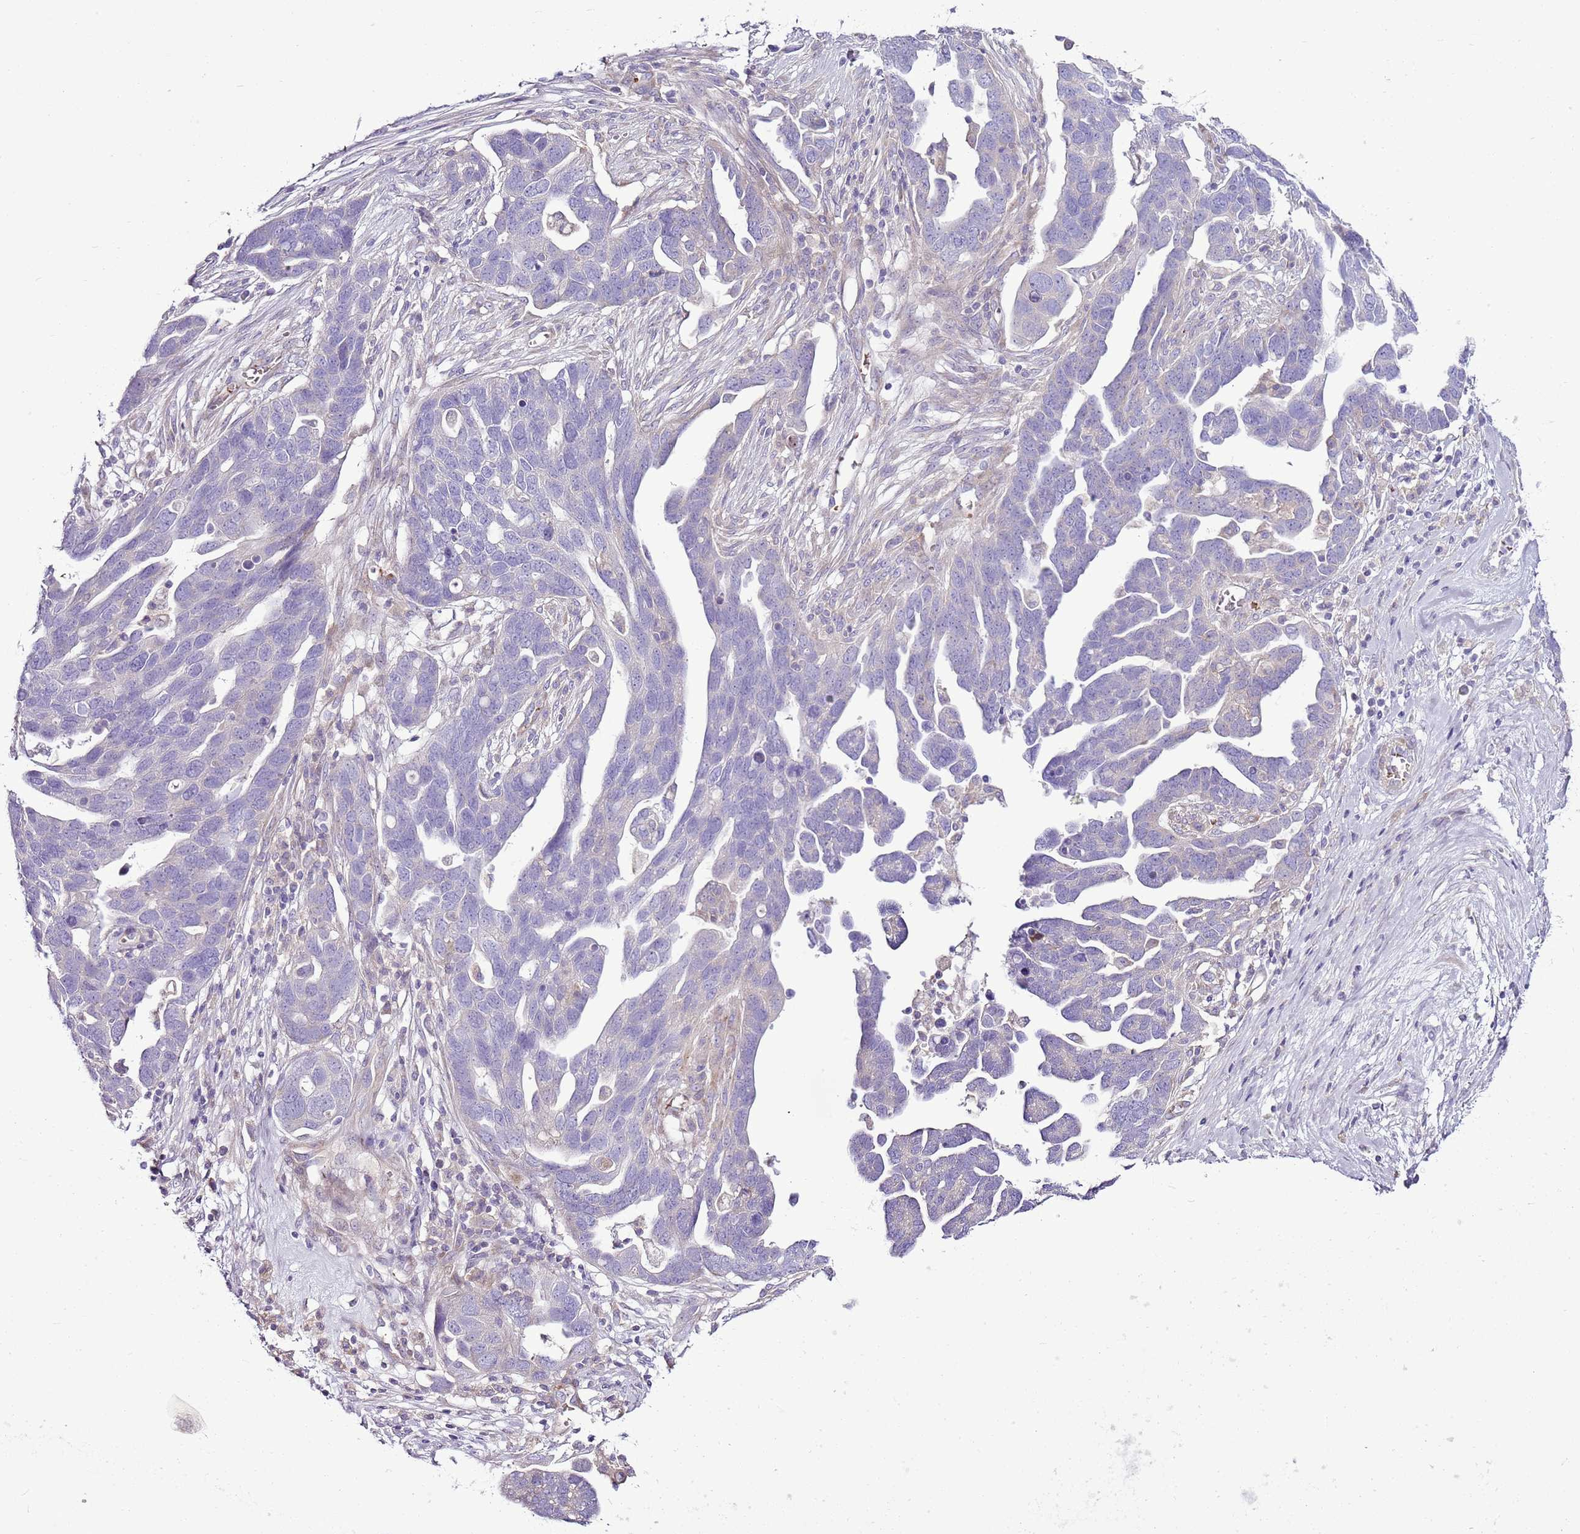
{"staining": {"intensity": "negative", "quantity": "none", "location": "none"}, "tissue": "ovarian cancer", "cell_type": "Tumor cells", "image_type": "cancer", "snomed": [{"axis": "morphology", "description": "Cystadenocarcinoma, serous, NOS"}, {"axis": "topography", "description": "Ovary"}], "caption": "An immunohistochemistry image of ovarian cancer is shown. There is no staining in tumor cells of ovarian cancer. The staining was performed using DAB (3,3'-diaminobenzidine) to visualize the protein expression in brown, while the nuclei were stained in blue with hematoxylin (Magnification: 20x).", "gene": "CHAC2", "patient": {"sex": "female", "age": 54}}